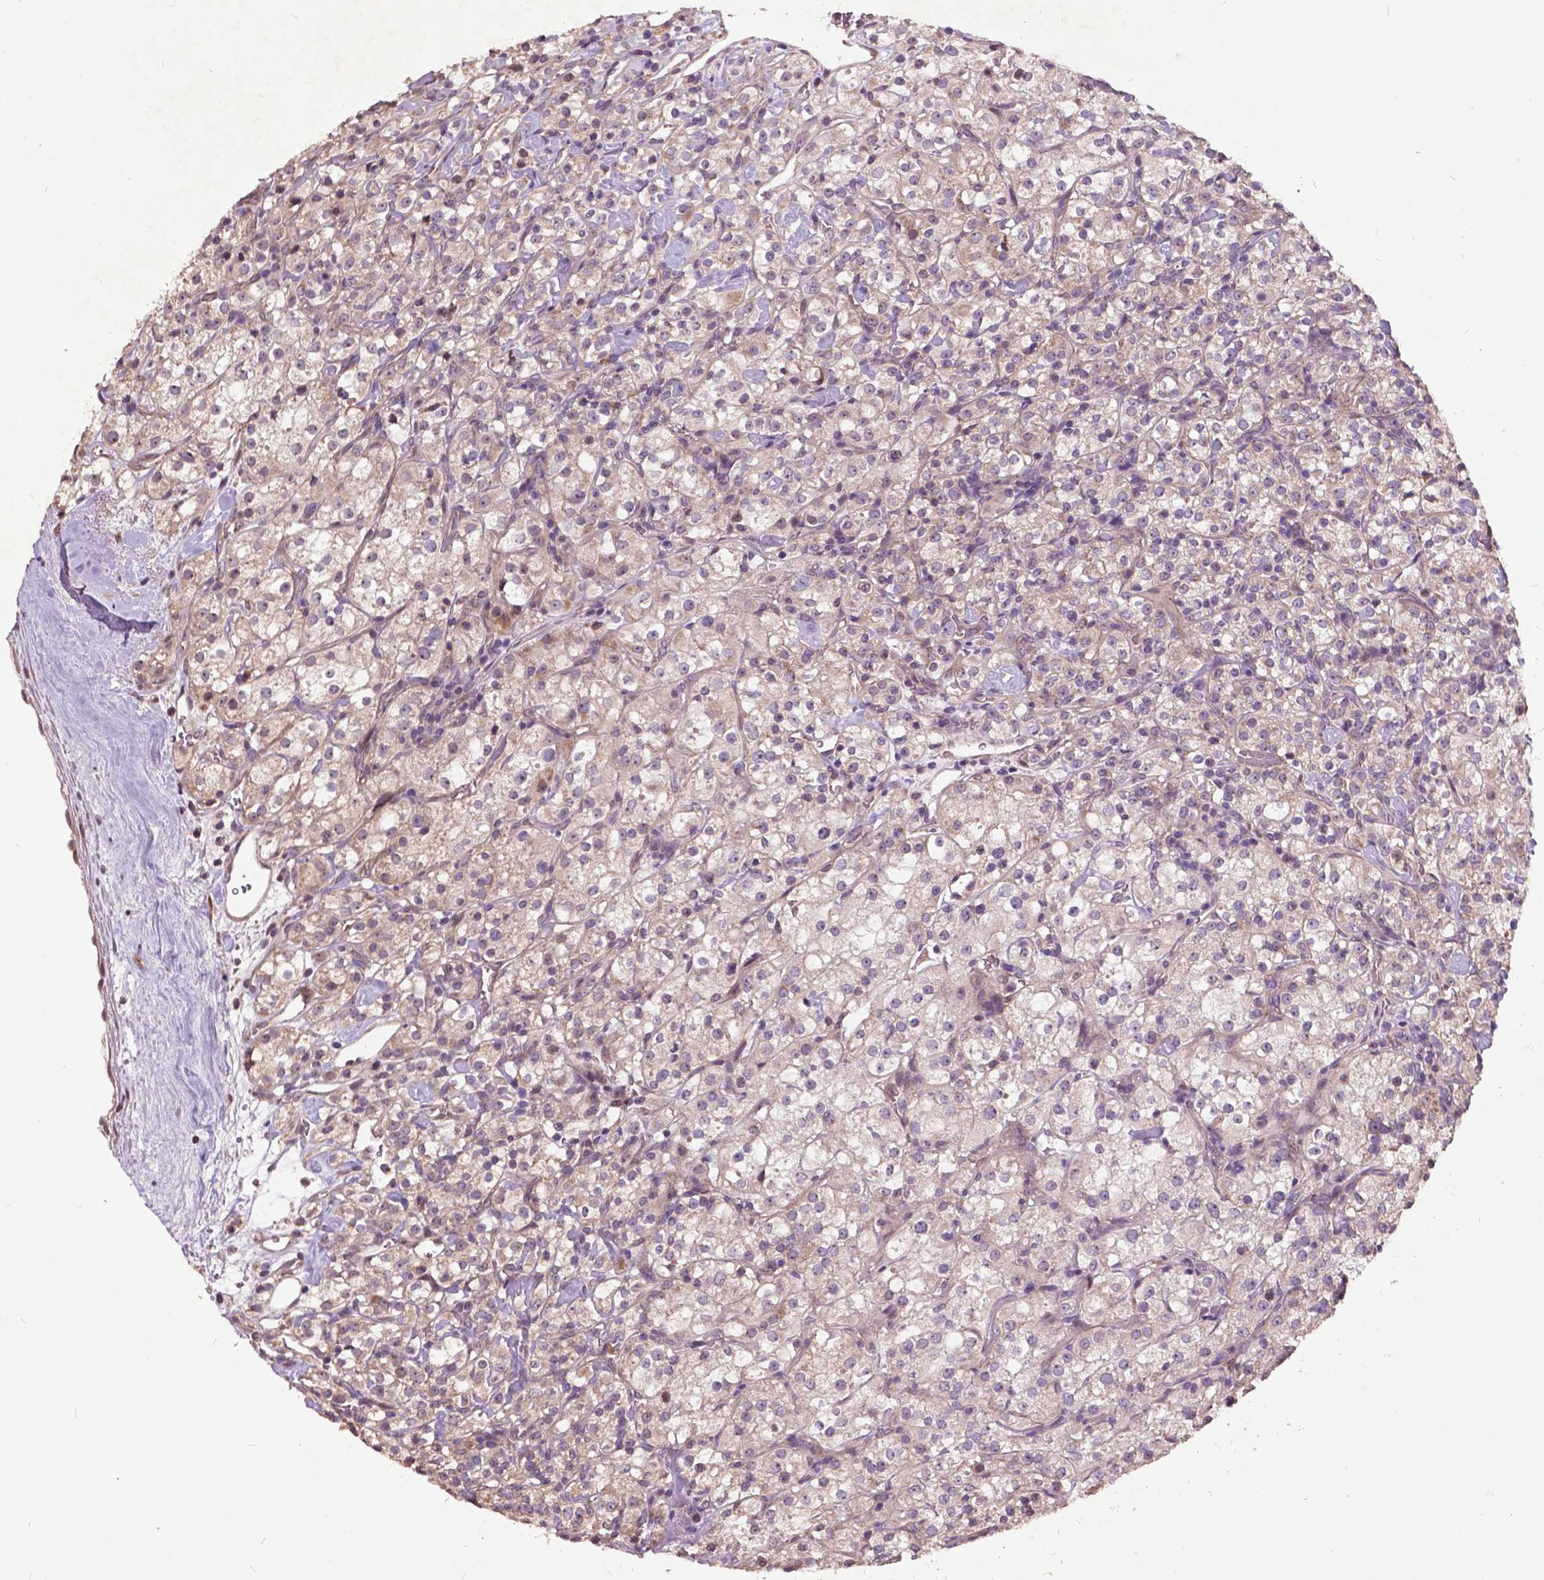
{"staining": {"intensity": "weak", "quantity": "<25%", "location": "cytoplasmic/membranous"}, "tissue": "renal cancer", "cell_type": "Tumor cells", "image_type": "cancer", "snomed": [{"axis": "morphology", "description": "Adenocarcinoma, NOS"}, {"axis": "topography", "description": "Kidney"}], "caption": "This image is of adenocarcinoma (renal) stained with IHC to label a protein in brown with the nuclei are counter-stained blue. There is no positivity in tumor cells. The staining is performed using DAB (3,3'-diaminobenzidine) brown chromogen with nuclei counter-stained in using hematoxylin.", "gene": "AP1S3", "patient": {"sex": "male", "age": 77}}